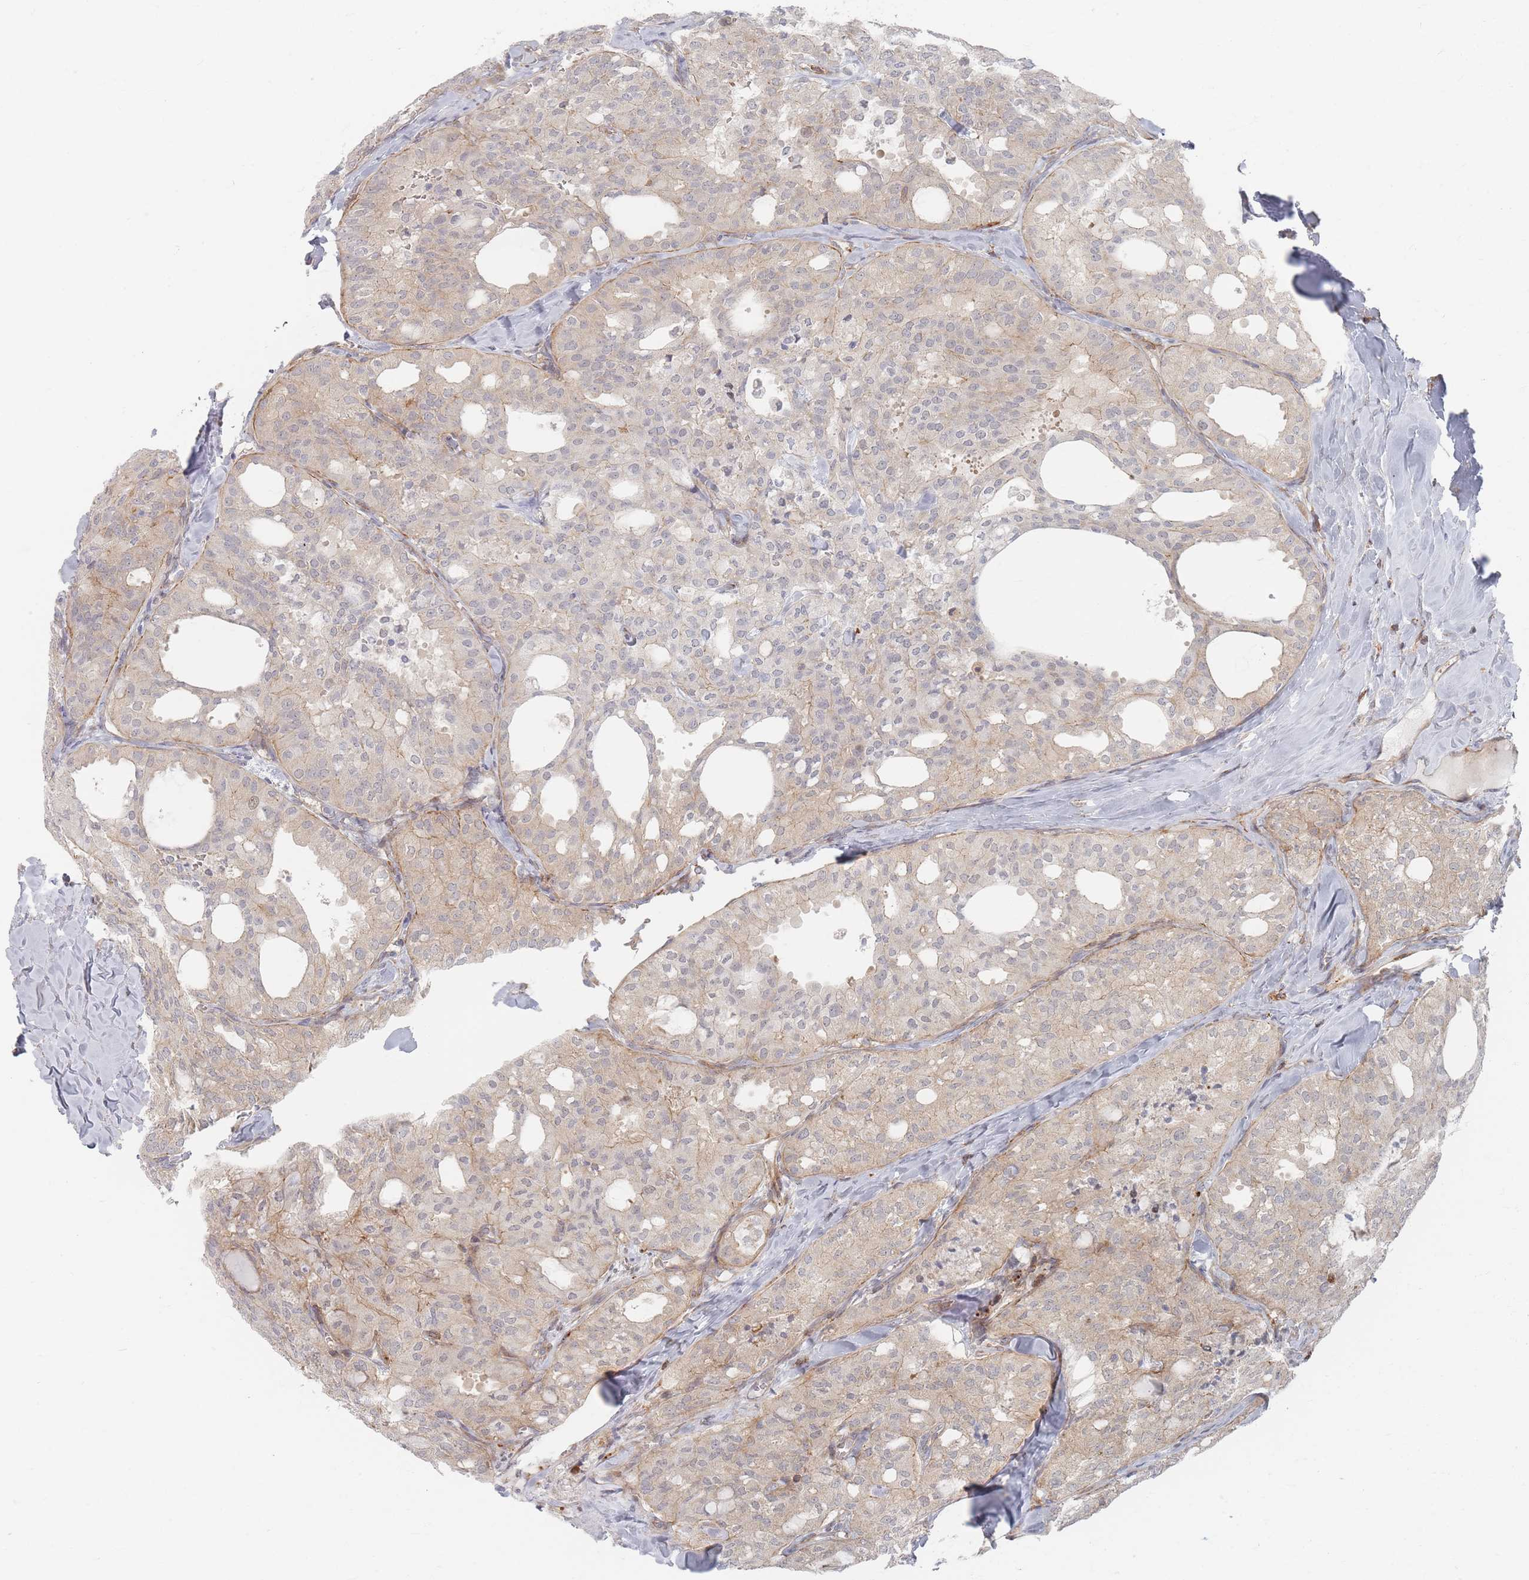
{"staining": {"intensity": "weak", "quantity": "<25%", "location": "cytoplasmic/membranous"}, "tissue": "thyroid cancer", "cell_type": "Tumor cells", "image_type": "cancer", "snomed": [{"axis": "morphology", "description": "Follicular adenoma carcinoma, NOS"}, {"axis": "topography", "description": "Thyroid gland"}], "caption": "The image demonstrates no significant staining in tumor cells of thyroid follicular adenoma carcinoma.", "gene": "ZNF852", "patient": {"sex": "male", "age": 75}}